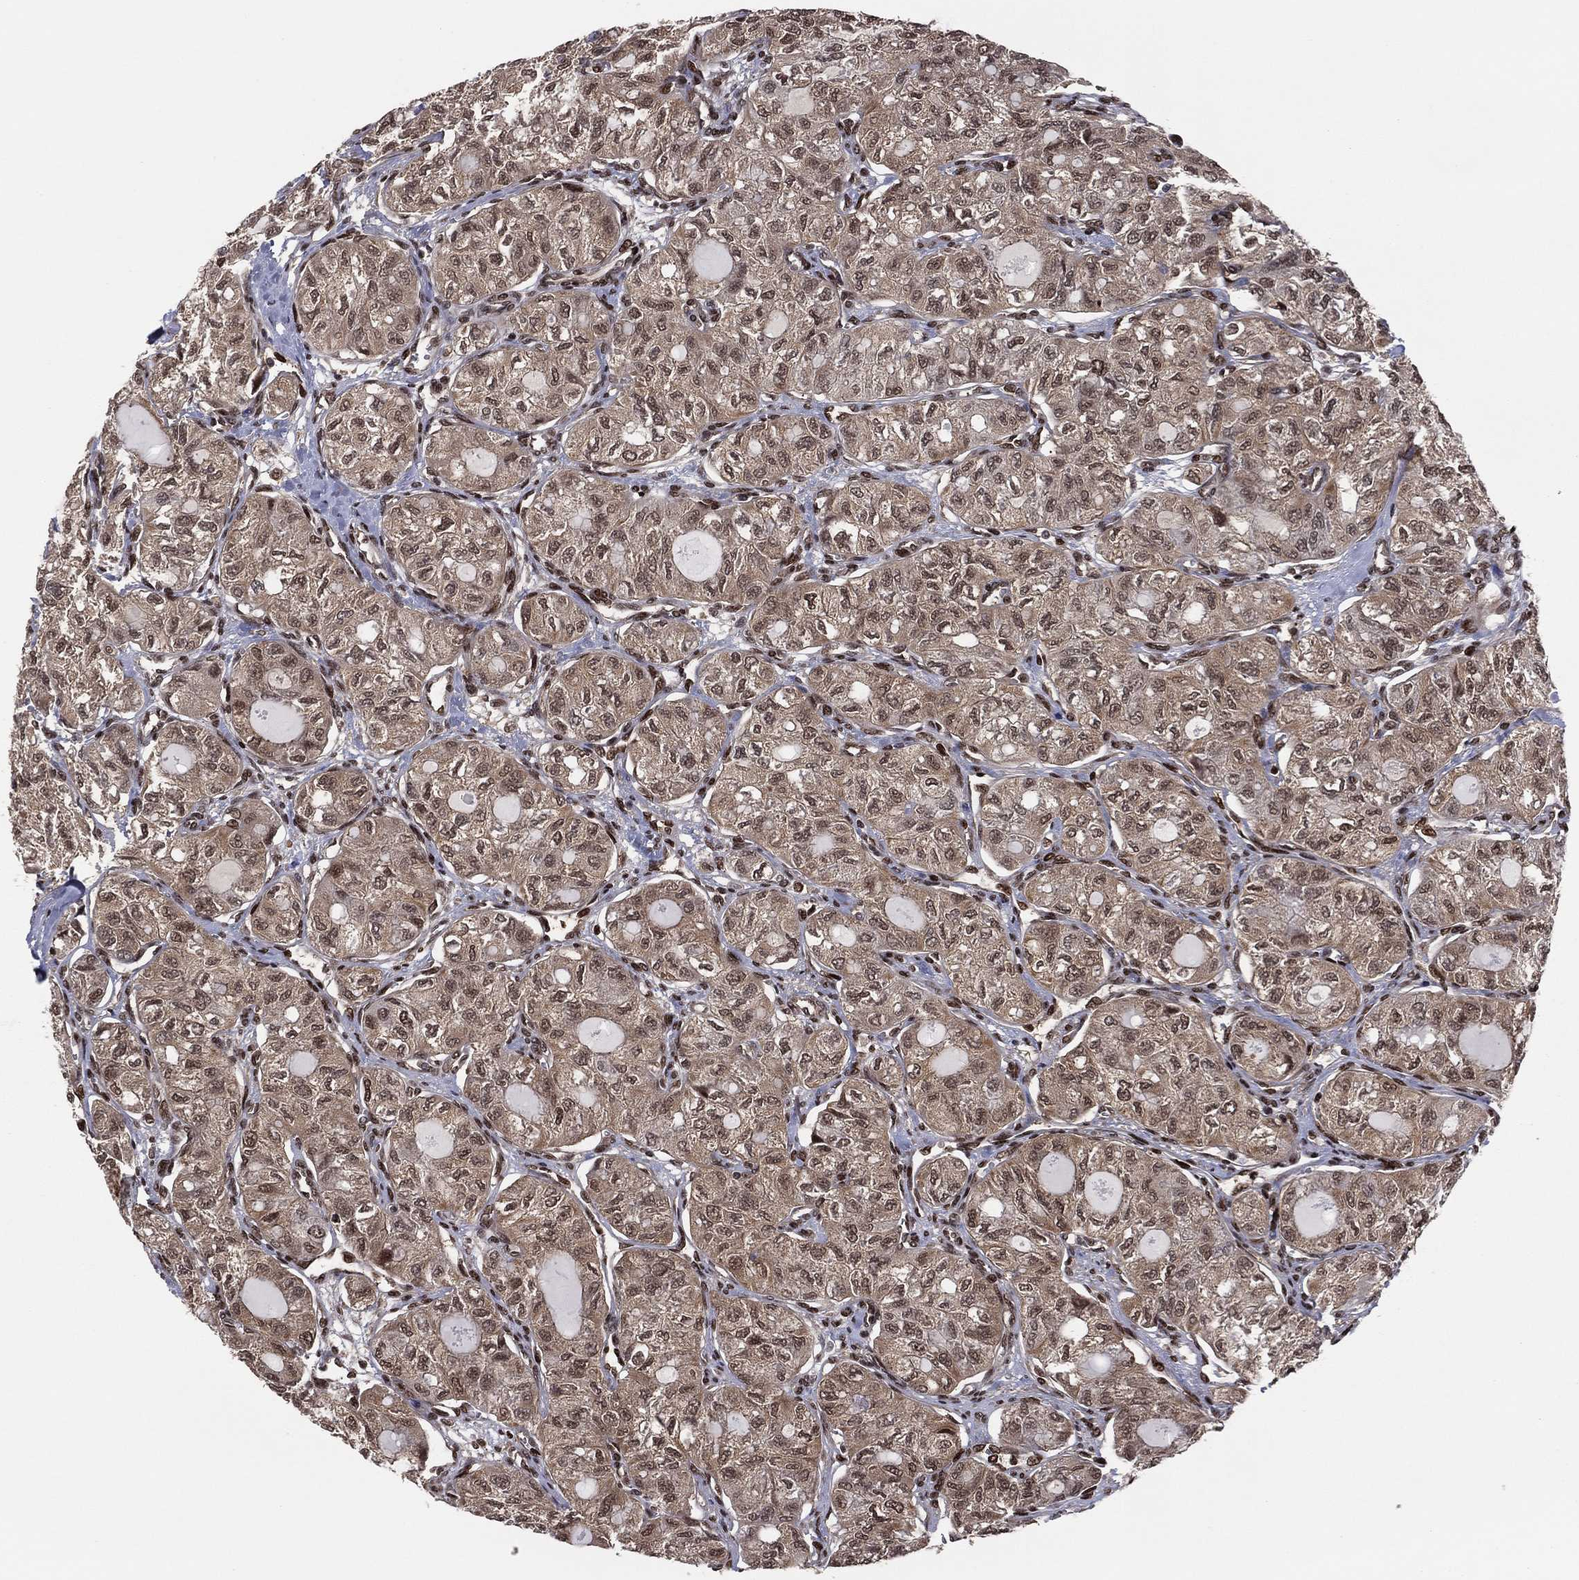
{"staining": {"intensity": "moderate", "quantity": ">75%", "location": "cytoplasmic/membranous,nuclear"}, "tissue": "thyroid cancer", "cell_type": "Tumor cells", "image_type": "cancer", "snomed": [{"axis": "morphology", "description": "Follicular adenoma carcinoma, NOS"}, {"axis": "topography", "description": "Thyroid gland"}], "caption": "Tumor cells demonstrate moderate cytoplasmic/membranous and nuclear positivity in approximately >75% of cells in thyroid cancer. Nuclei are stained in blue.", "gene": "PSMA1", "patient": {"sex": "male", "age": 75}}